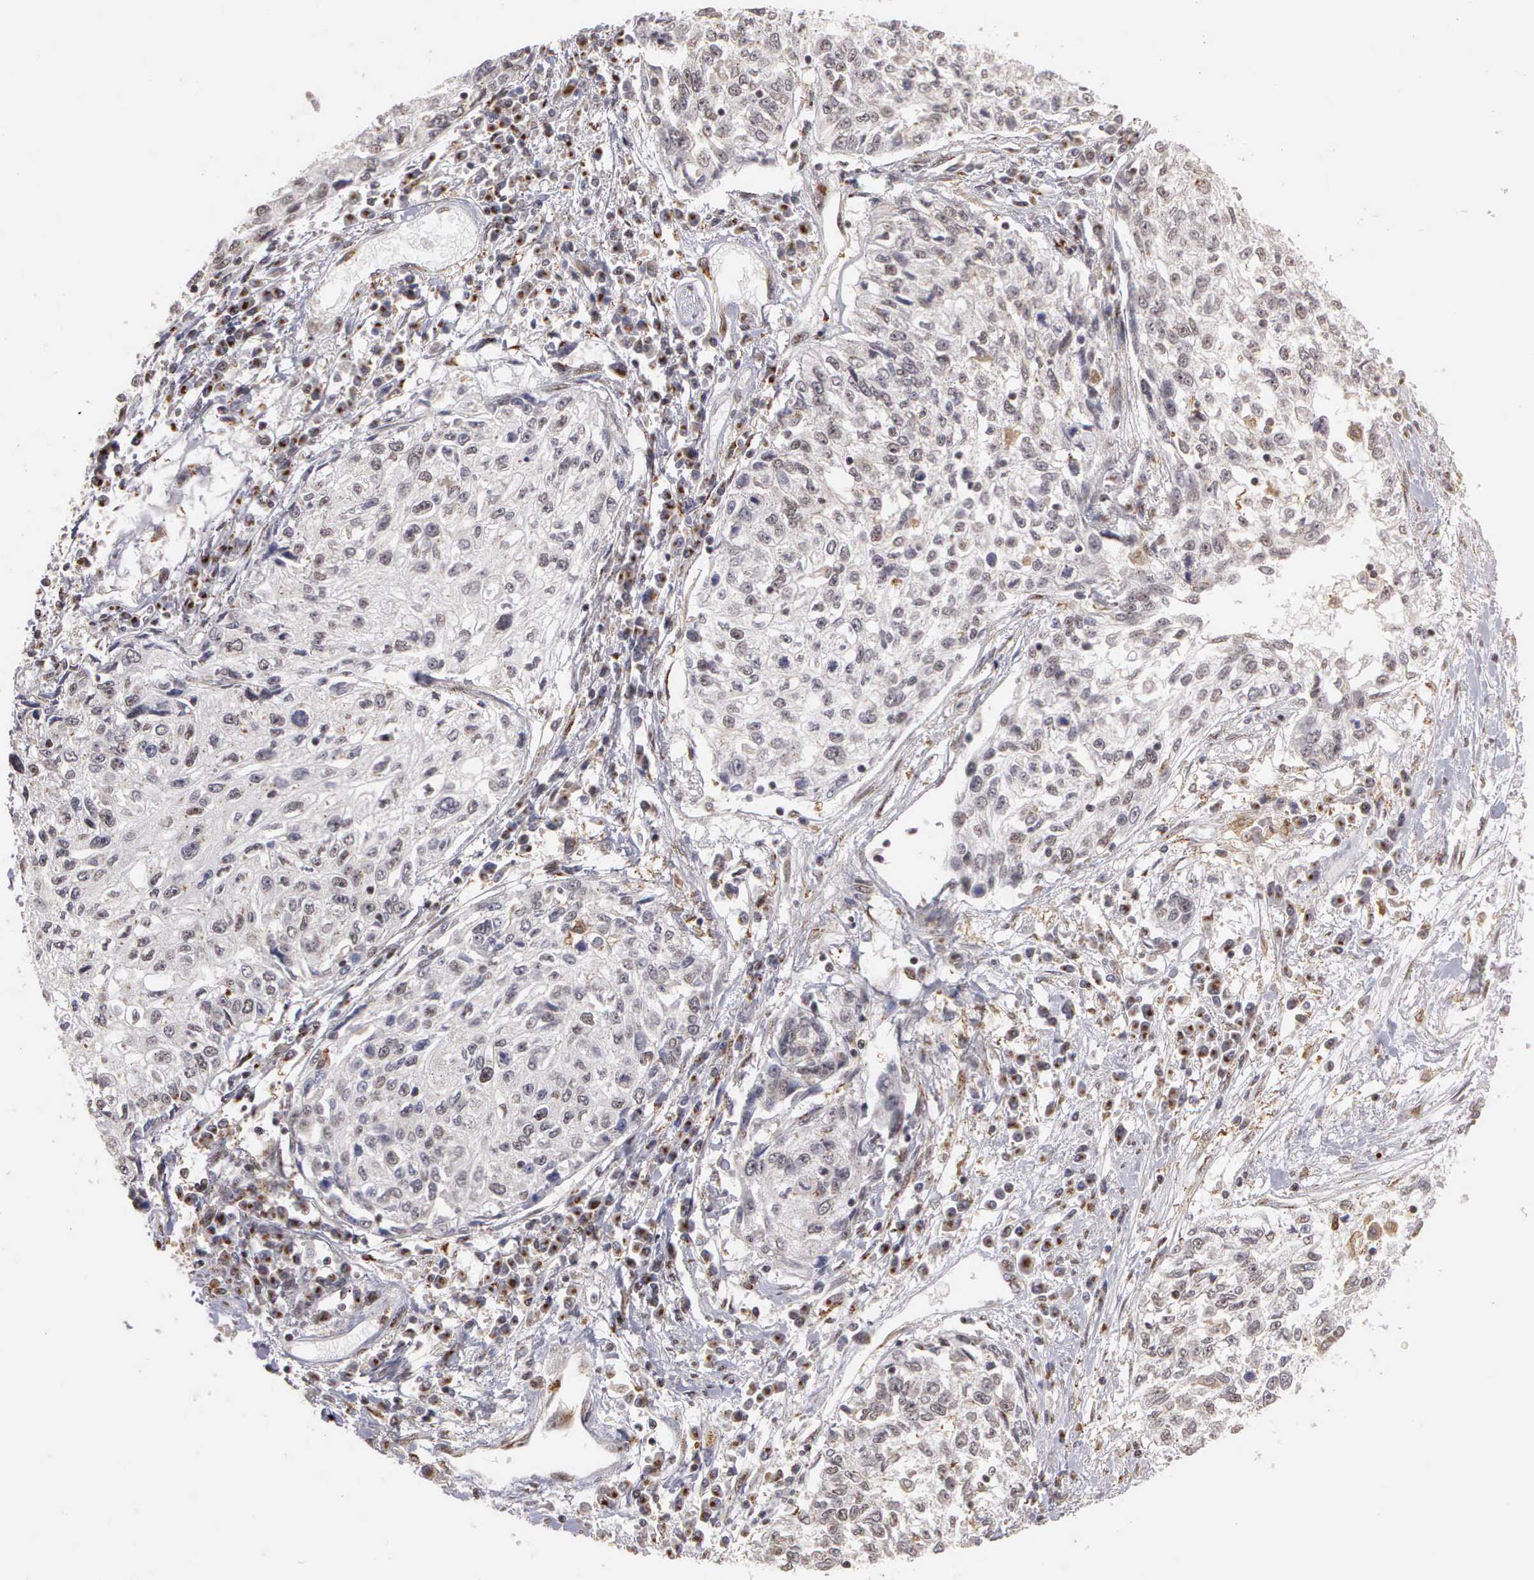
{"staining": {"intensity": "weak", "quantity": "25%-75%", "location": "nuclear"}, "tissue": "cervical cancer", "cell_type": "Tumor cells", "image_type": "cancer", "snomed": [{"axis": "morphology", "description": "Squamous cell carcinoma, NOS"}, {"axis": "topography", "description": "Cervix"}], "caption": "Brown immunohistochemical staining in cervical cancer (squamous cell carcinoma) demonstrates weak nuclear staining in about 25%-75% of tumor cells.", "gene": "GTF2A1", "patient": {"sex": "female", "age": 57}}